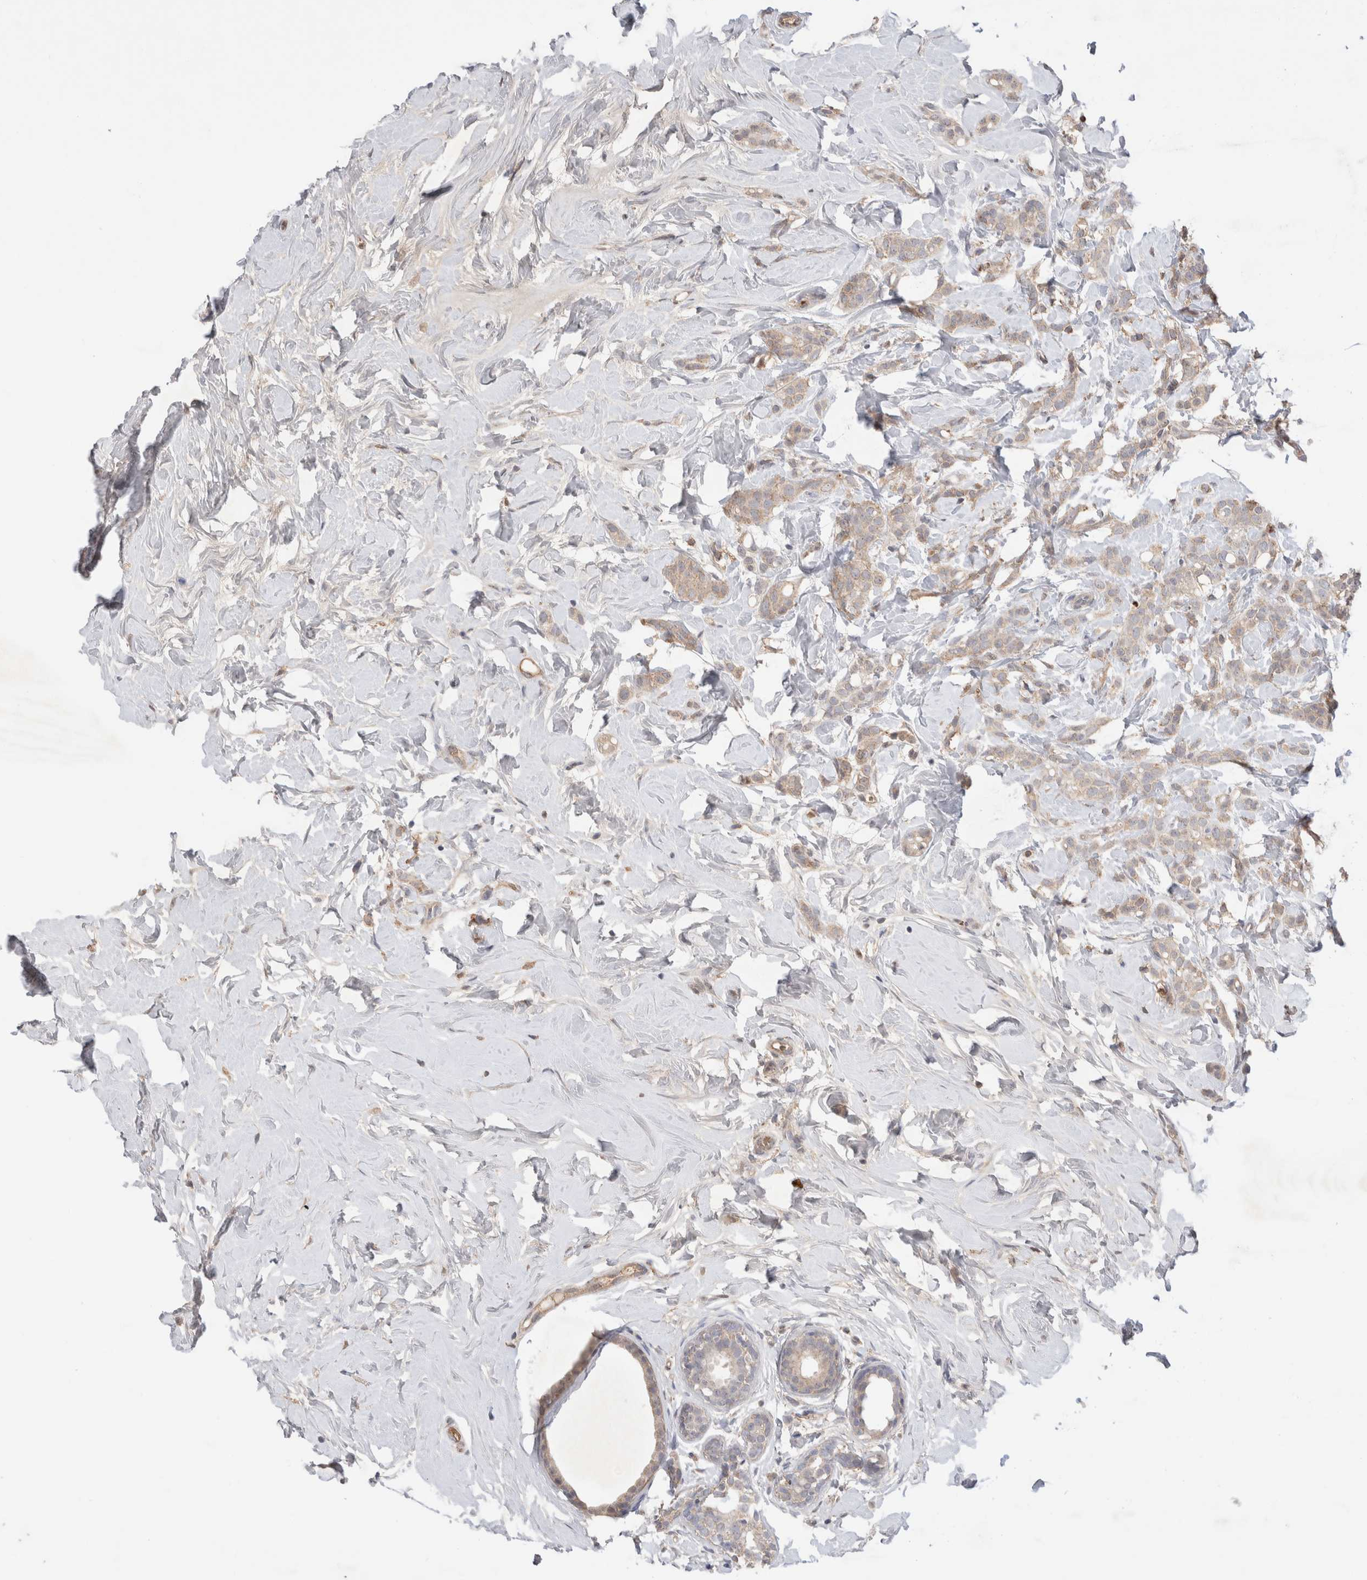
{"staining": {"intensity": "weak", "quantity": ">75%", "location": "cytoplasmic/membranous"}, "tissue": "breast cancer", "cell_type": "Tumor cells", "image_type": "cancer", "snomed": [{"axis": "morphology", "description": "Lobular carcinoma, in situ"}, {"axis": "morphology", "description": "Lobular carcinoma"}, {"axis": "topography", "description": "Breast"}], "caption": "Protein expression by immunohistochemistry (IHC) exhibits weak cytoplasmic/membranous expression in approximately >75% of tumor cells in lobular carcinoma in situ (breast). The protein is shown in brown color, while the nuclei are stained blue.", "gene": "FAM221A", "patient": {"sex": "female", "age": 41}}